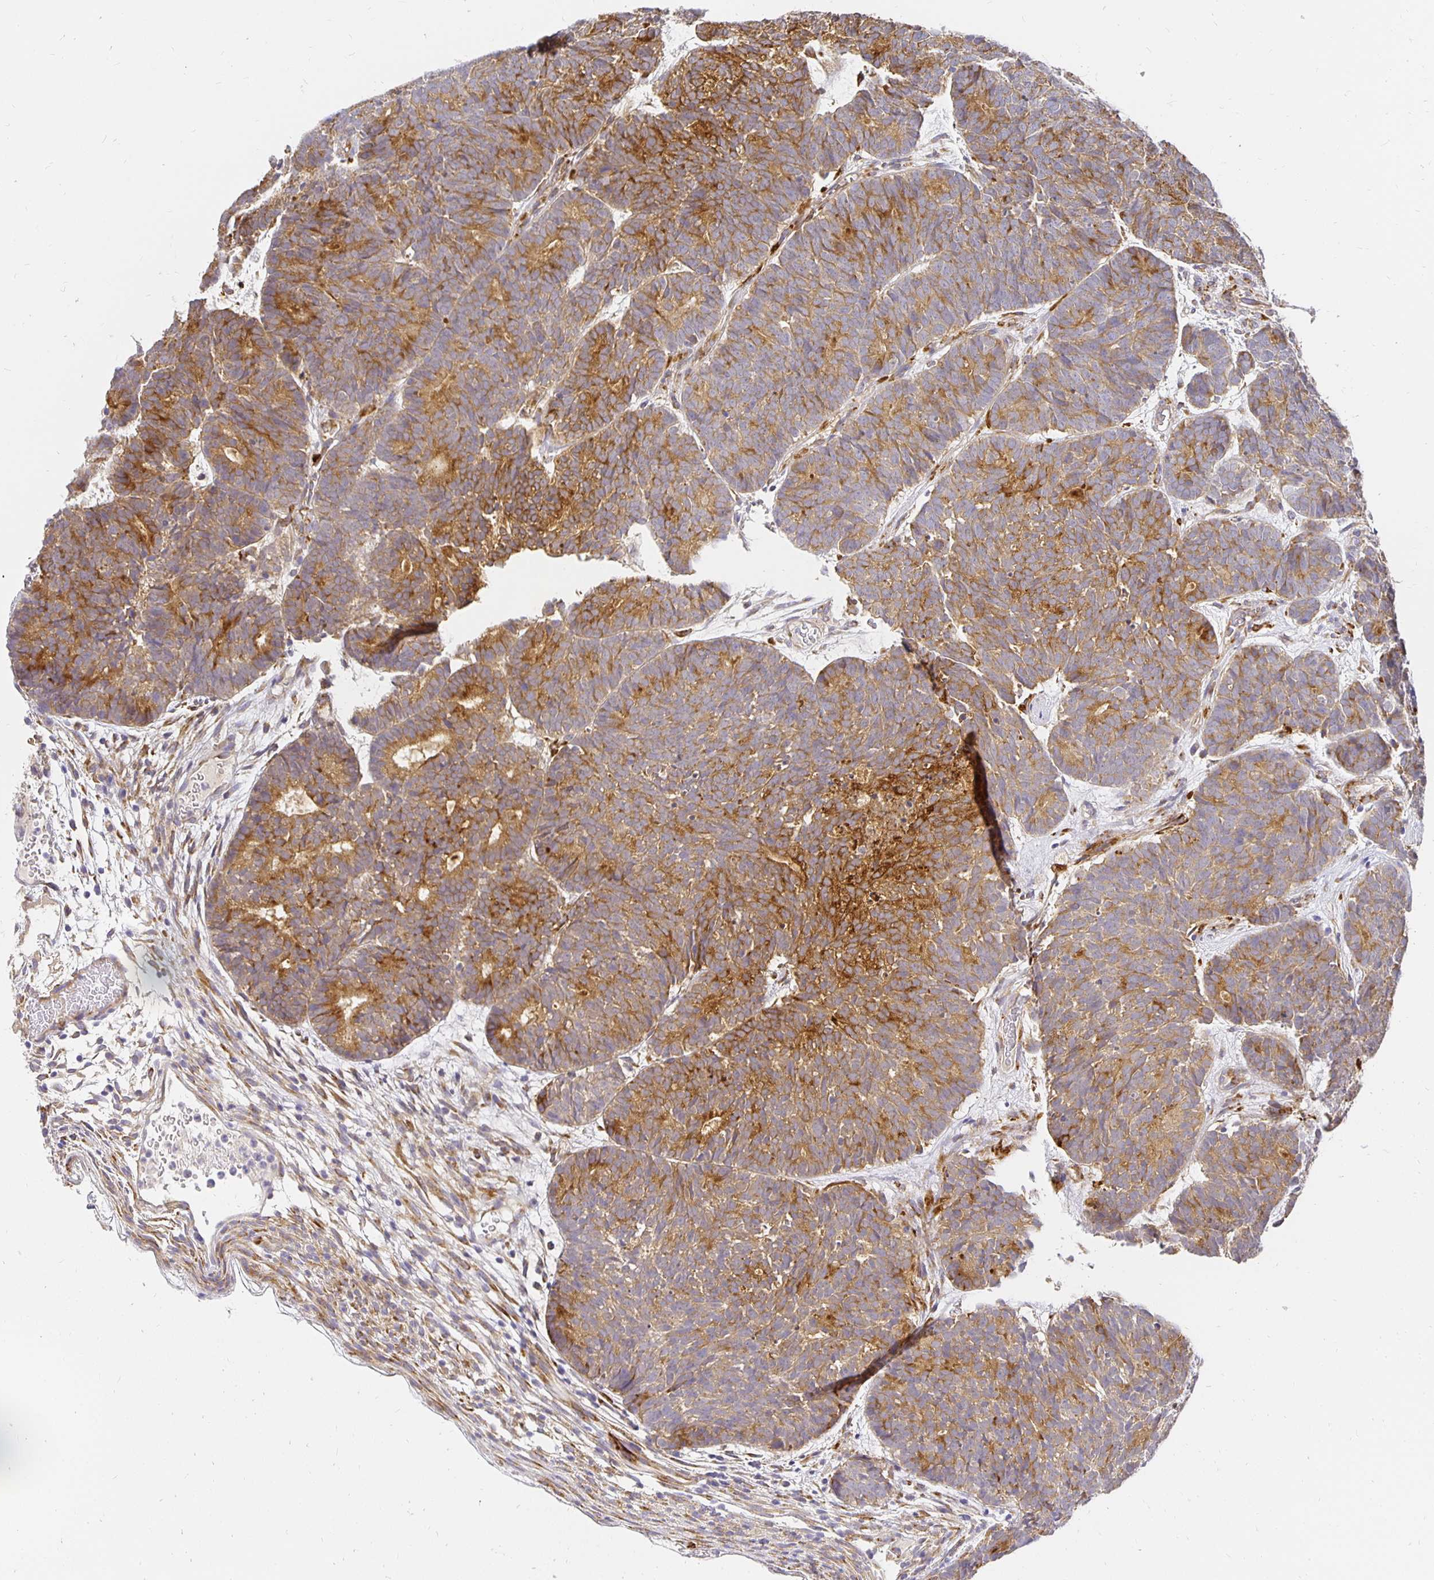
{"staining": {"intensity": "moderate", "quantity": ">75%", "location": "cytoplasmic/membranous"}, "tissue": "head and neck cancer", "cell_type": "Tumor cells", "image_type": "cancer", "snomed": [{"axis": "morphology", "description": "Adenocarcinoma, NOS"}, {"axis": "topography", "description": "Head-Neck"}], "caption": "A brown stain shows moderate cytoplasmic/membranous positivity of a protein in human head and neck cancer (adenocarcinoma) tumor cells.", "gene": "PLOD1", "patient": {"sex": "female", "age": 81}}